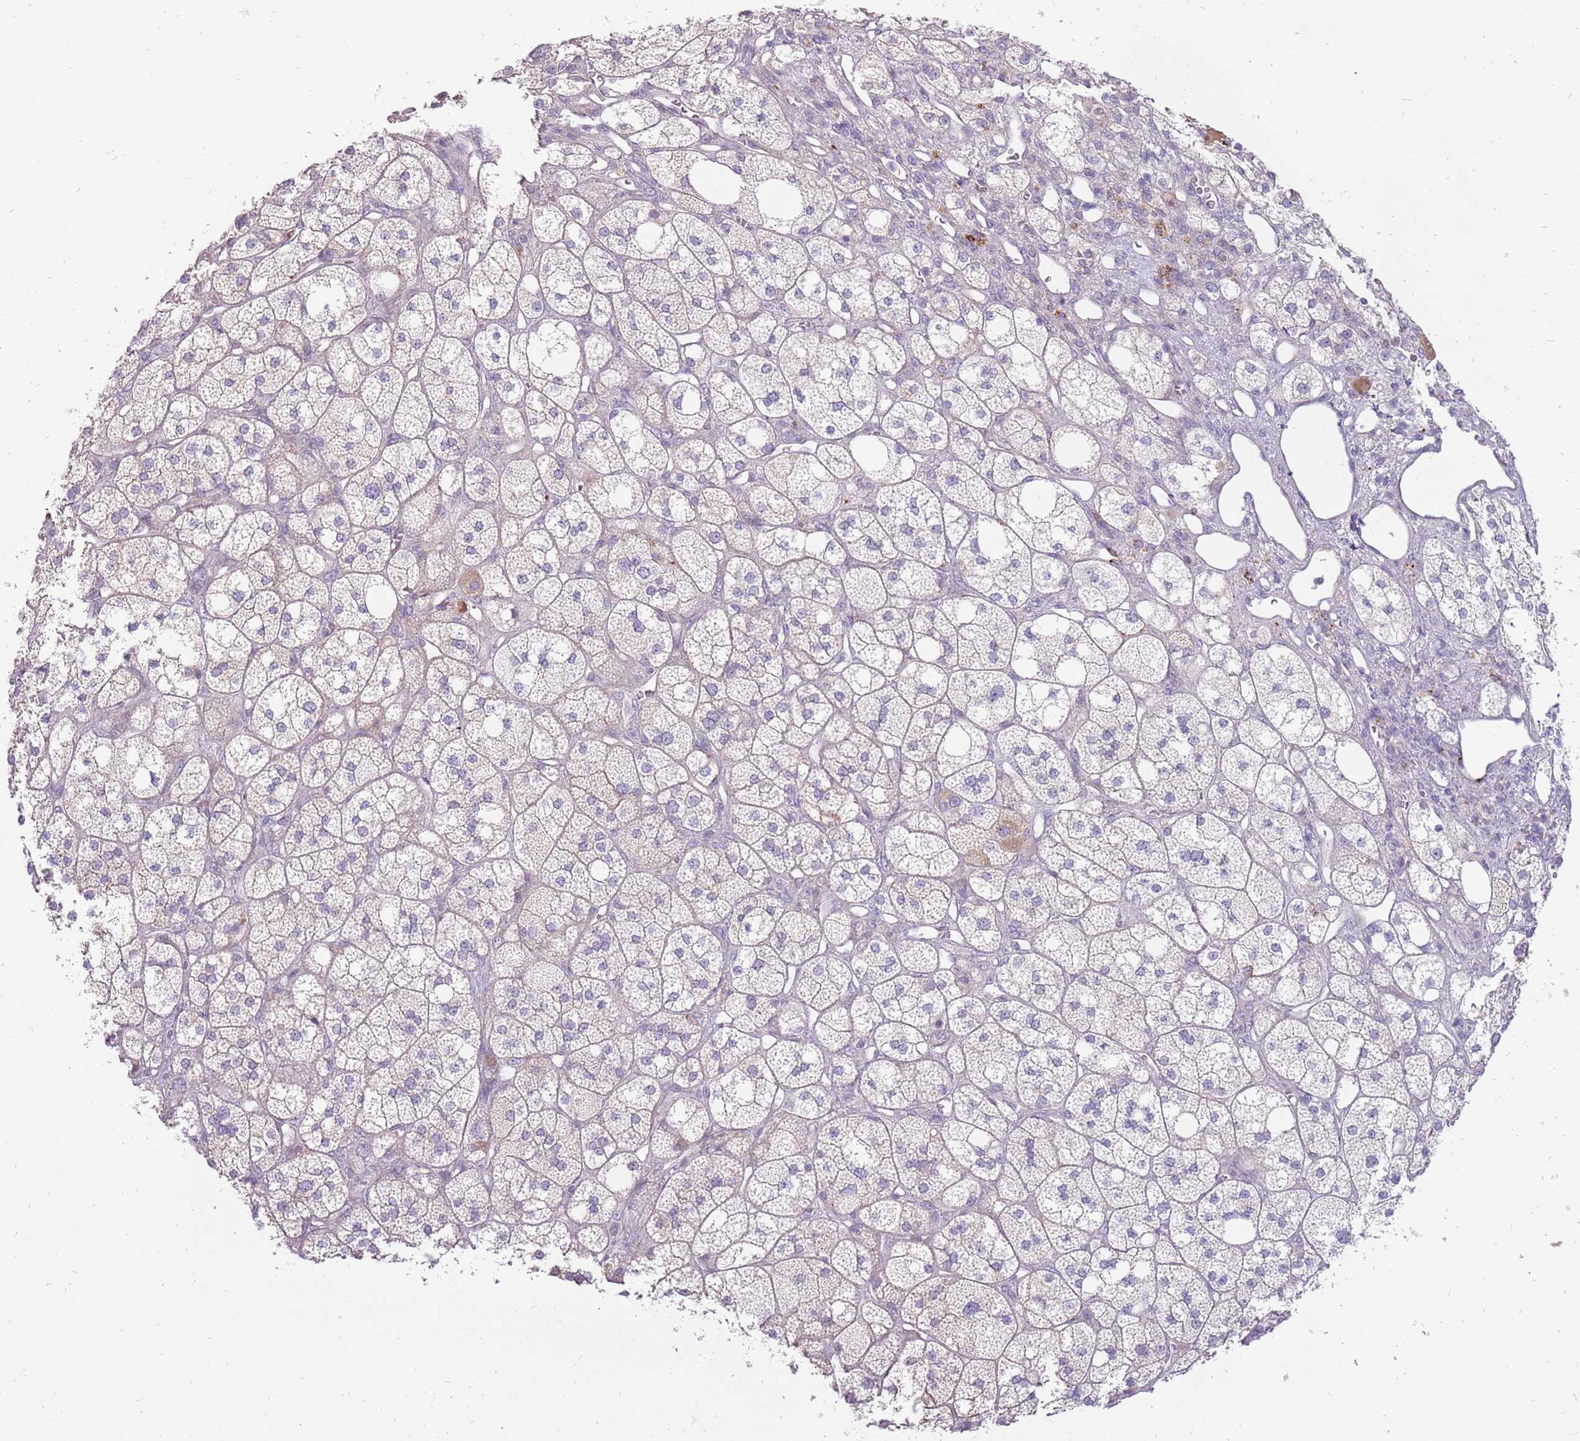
{"staining": {"intensity": "weak", "quantity": "<25%", "location": "cytoplasmic/membranous"}, "tissue": "adrenal gland", "cell_type": "Glandular cells", "image_type": "normal", "snomed": [{"axis": "morphology", "description": "Normal tissue, NOS"}, {"axis": "topography", "description": "Adrenal gland"}], "caption": "A high-resolution histopathology image shows immunohistochemistry (IHC) staining of unremarkable adrenal gland, which reveals no significant positivity in glandular cells. The staining was performed using DAB to visualize the protein expression in brown, while the nuclei were stained in blue with hematoxylin (Magnification: 20x).", "gene": "MCUB", "patient": {"sex": "male", "age": 61}}